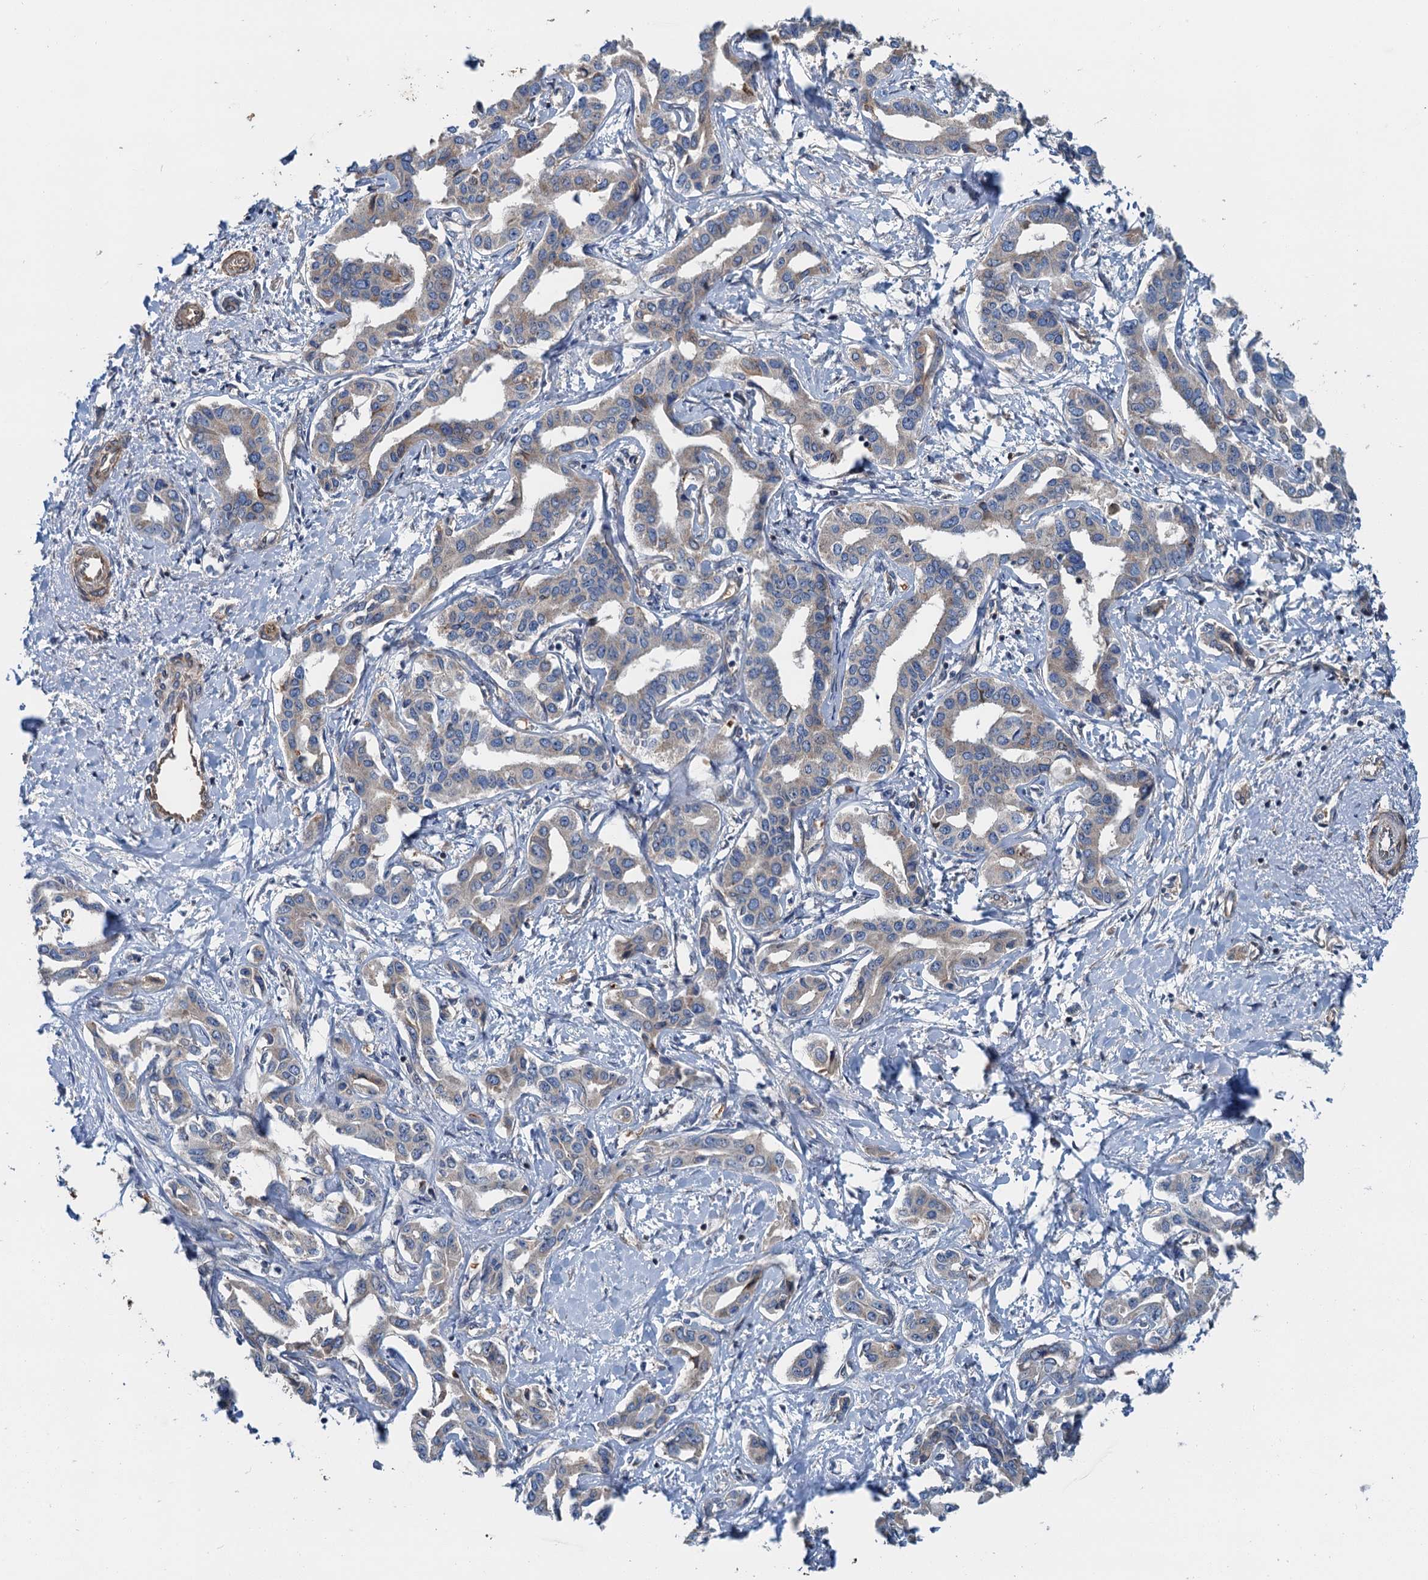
{"staining": {"intensity": "weak", "quantity": "<25%", "location": "cytoplasmic/membranous"}, "tissue": "liver cancer", "cell_type": "Tumor cells", "image_type": "cancer", "snomed": [{"axis": "morphology", "description": "Cholangiocarcinoma"}, {"axis": "topography", "description": "Liver"}], "caption": "DAB (3,3'-diaminobenzidine) immunohistochemical staining of human liver cancer (cholangiocarcinoma) exhibits no significant expression in tumor cells.", "gene": "ROGDI", "patient": {"sex": "male", "age": 59}}